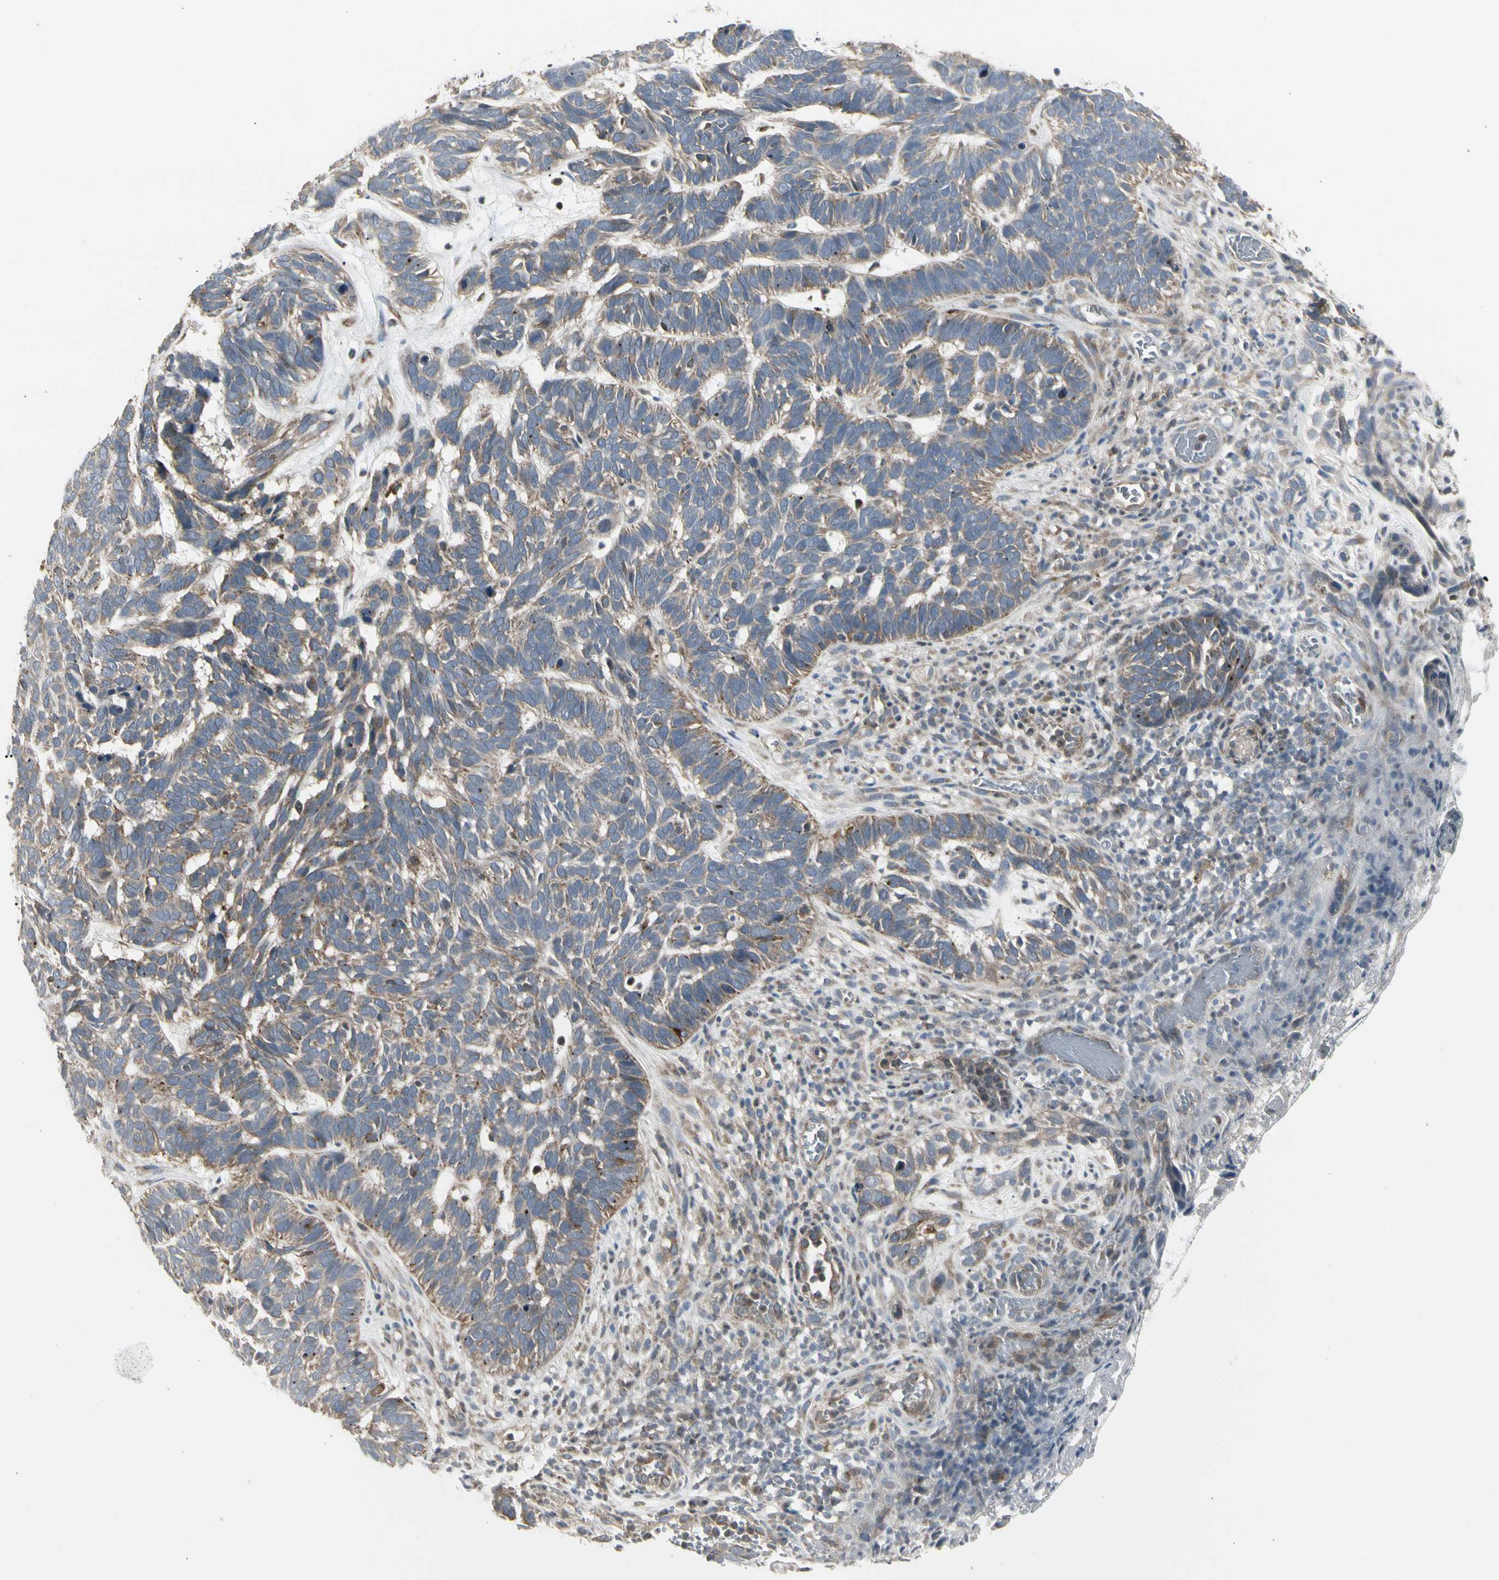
{"staining": {"intensity": "weak", "quantity": "25%-75%", "location": "cytoplasmic/membranous"}, "tissue": "skin cancer", "cell_type": "Tumor cells", "image_type": "cancer", "snomed": [{"axis": "morphology", "description": "Basal cell carcinoma"}, {"axis": "topography", "description": "Skin"}], "caption": "Immunohistochemistry (IHC) micrograph of skin cancer (basal cell carcinoma) stained for a protein (brown), which shows low levels of weak cytoplasmic/membranous expression in approximately 25%-75% of tumor cells.", "gene": "GRN", "patient": {"sex": "male", "age": 87}}